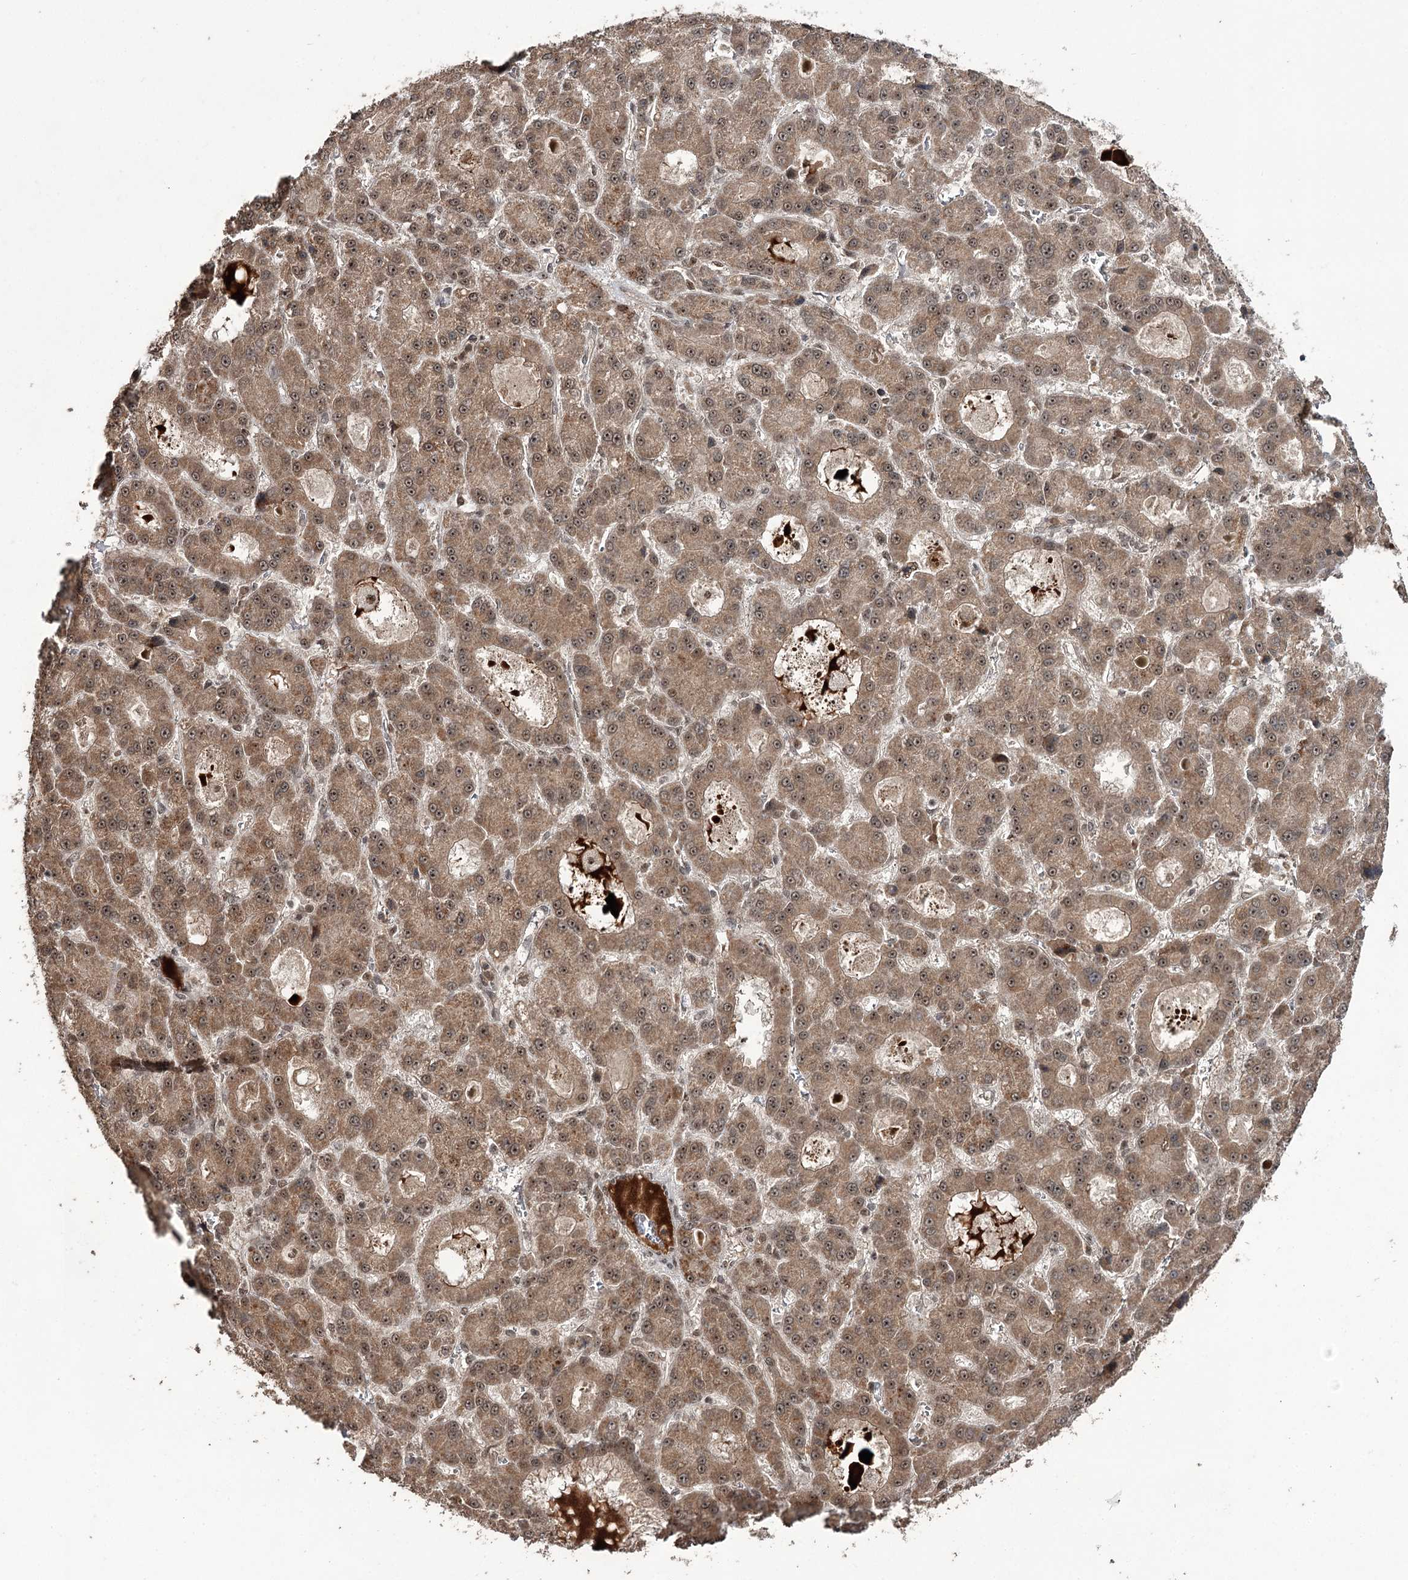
{"staining": {"intensity": "moderate", "quantity": ">75%", "location": "cytoplasmic/membranous"}, "tissue": "liver cancer", "cell_type": "Tumor cells", "image_type": "cancer", "snomed": [{"axis": "morphology", "description": "Carcinoma, Hepatocellular, NOS"}, {"axis": "topography", "description": "Liver"}], "caption": "The histopathology image shows immunohistochemical staining of liver hepatocellular carcinoma. There is moderate cytoplasmic/membranous expression is appreciated in about >75% of tumor cells.", "gene": "ERCC3", "patient": {"sex": "male", "age": 70}}